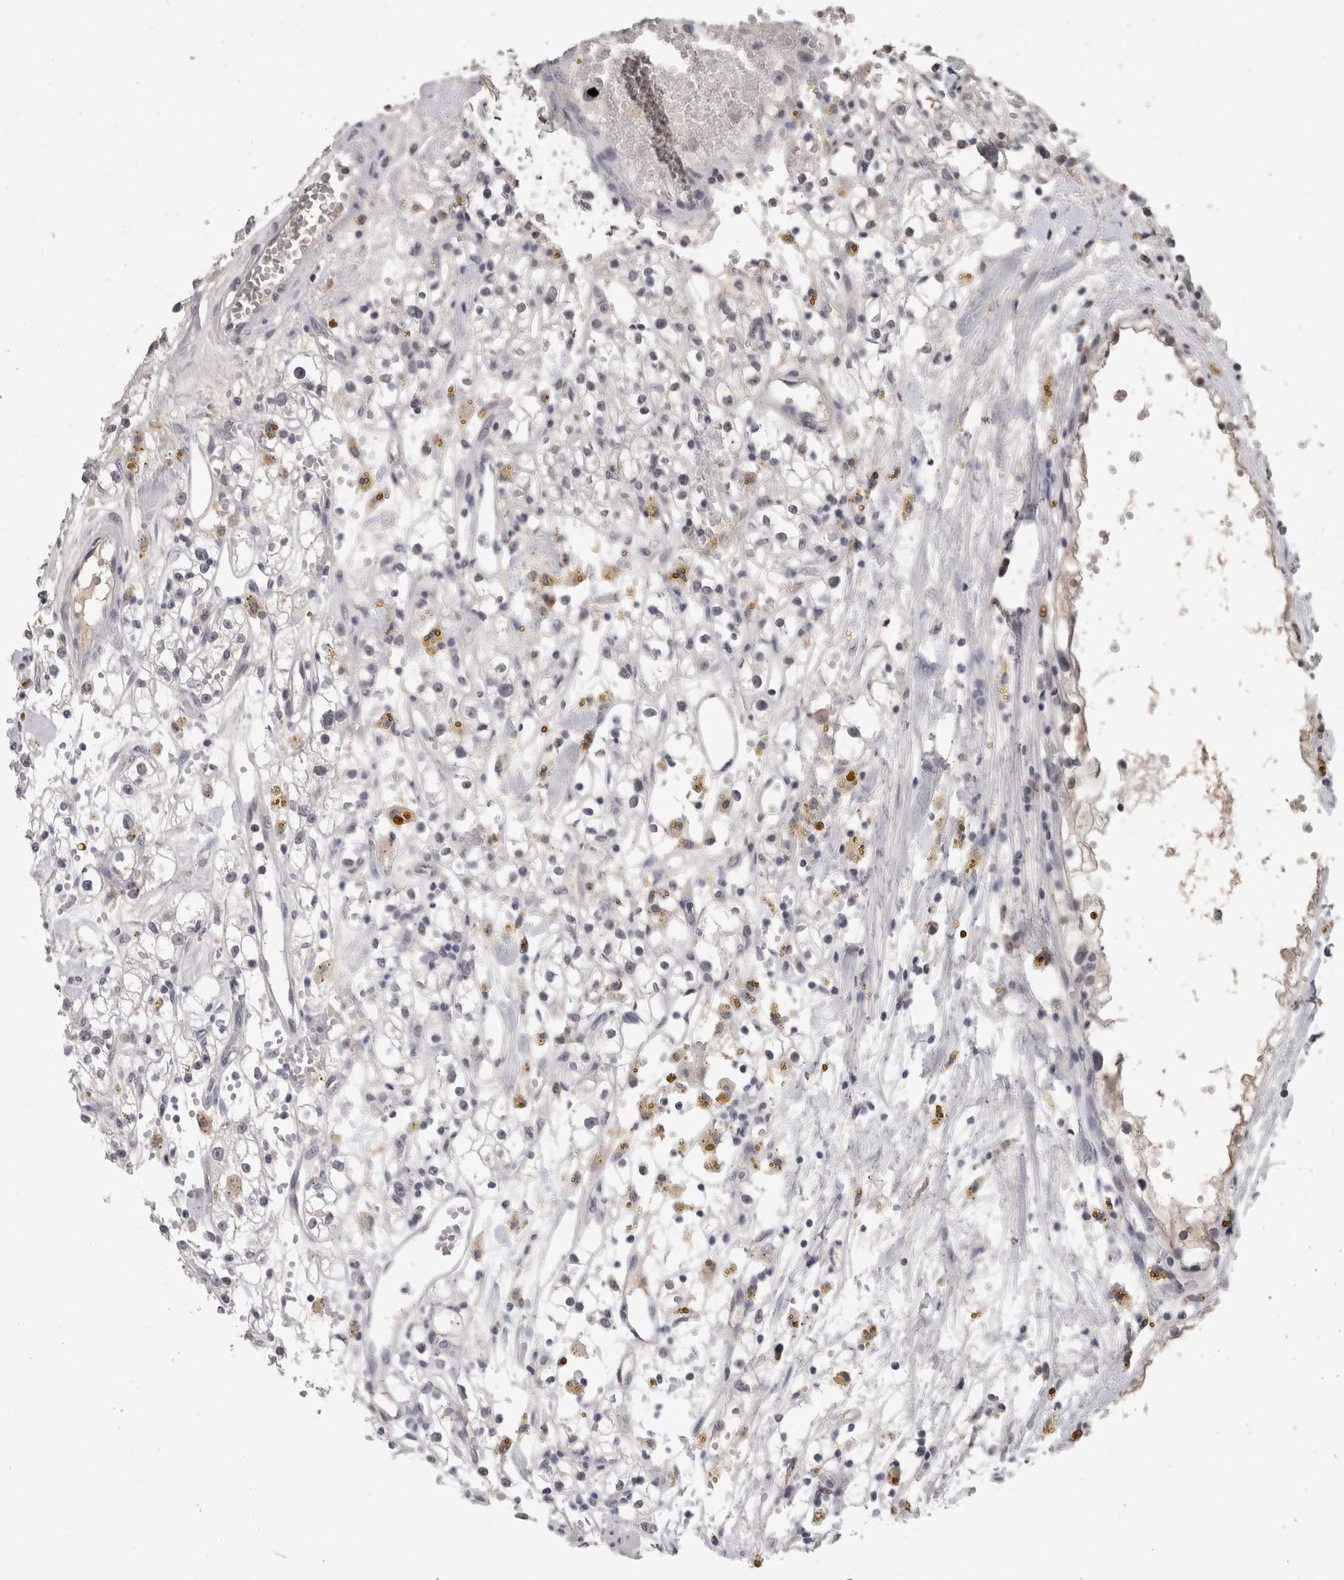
{"staining": {"intensity": "negative", "quantity": "none", "location": "none"}, "tissue": "renal cancer", "cell_type": "Tumor cells", "image_type": "cancer", "snomed": [{"axis": "morphology", "description": "Adenocarcinoma, NOS"}, {"axis": "topography", "description": "Kidney"}], "caption": "There is no significant staining in tumor cells of renal adenocarcinoma. (Immunohistochemistry, brightfield microscopy, high magnification).", "gene": "DDX17", "patient": {"sex": "male", "age": 56}}